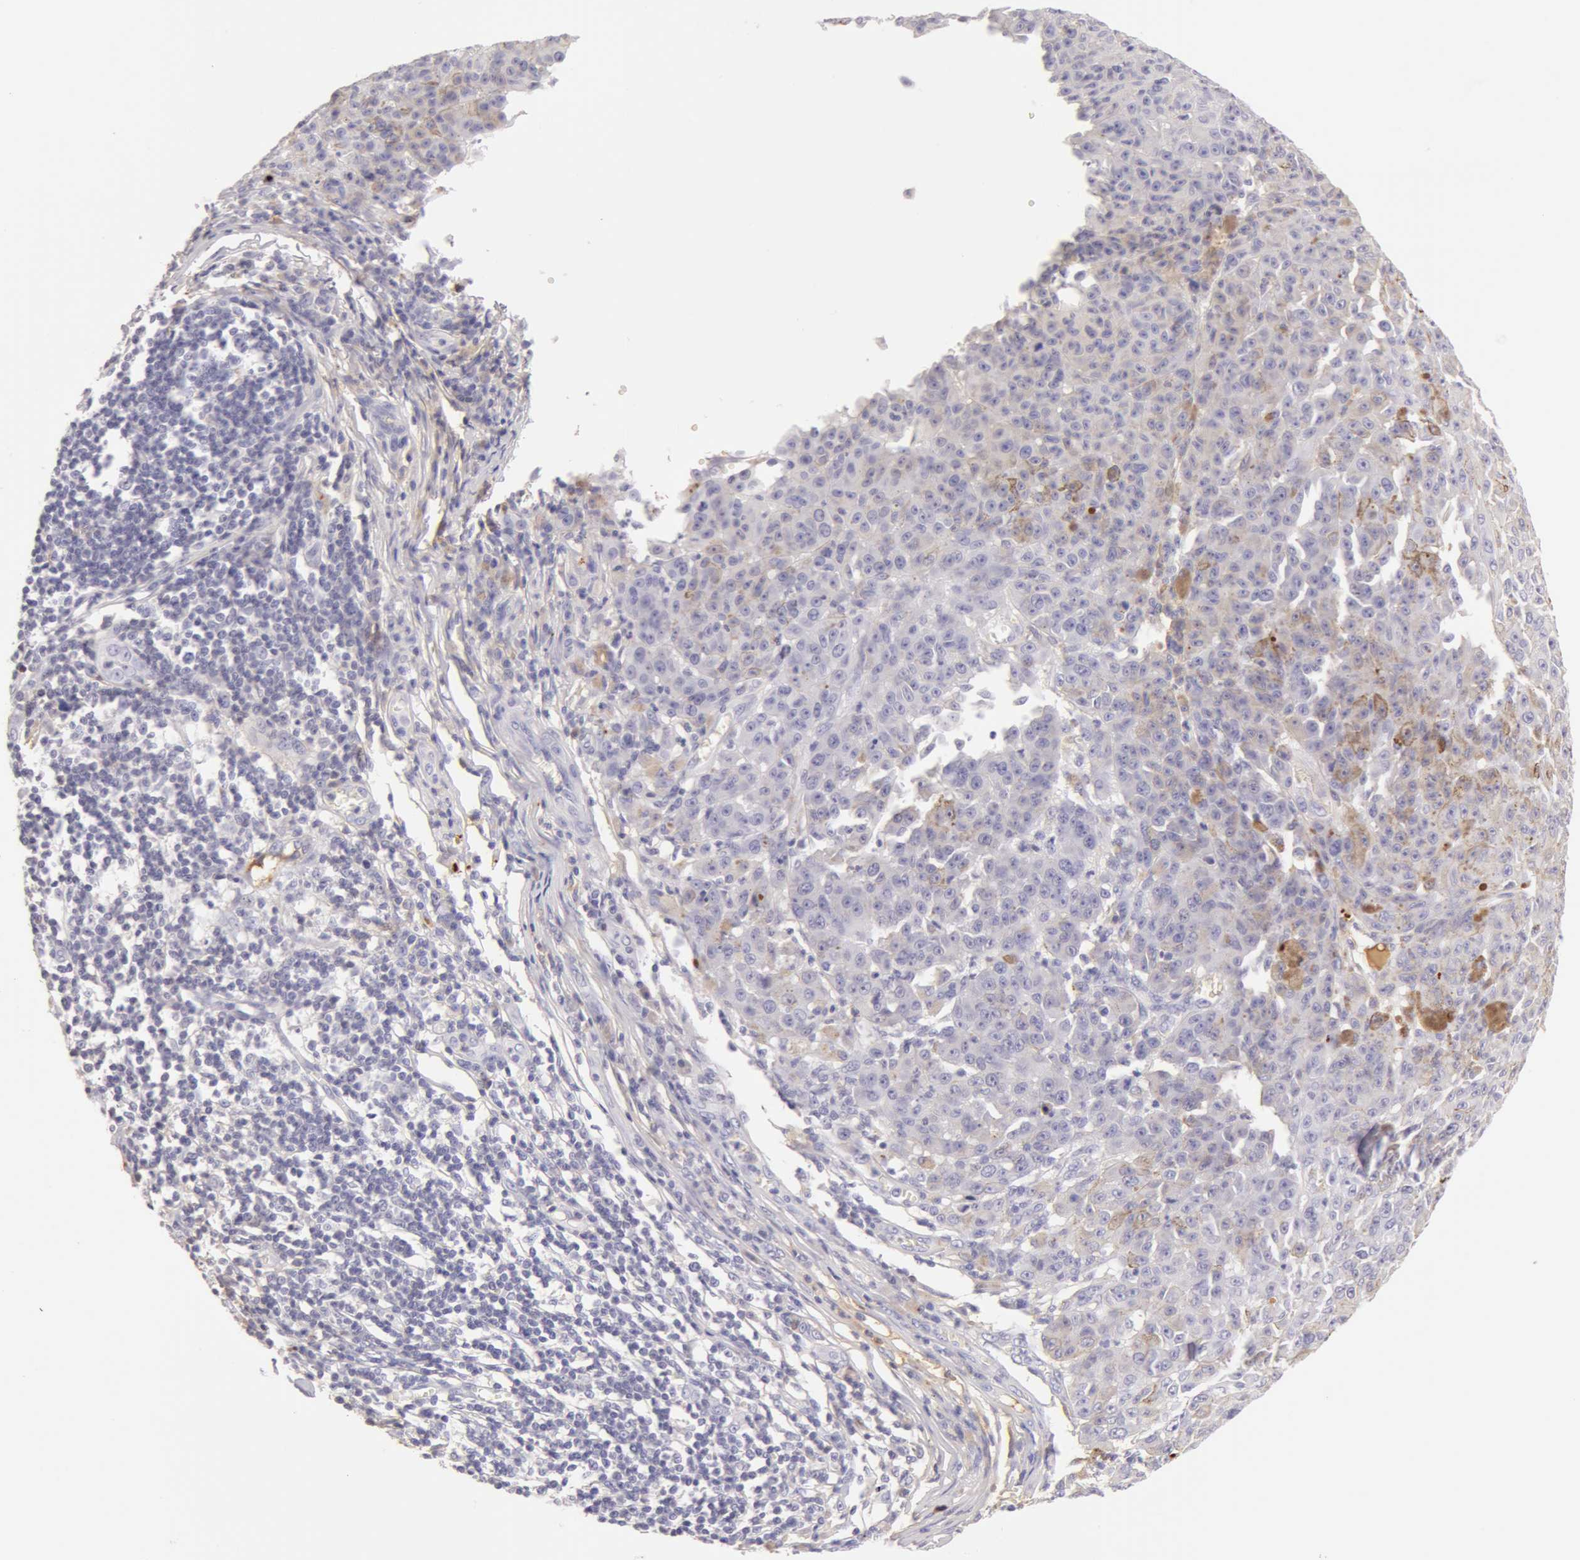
{"staining": {"intensity": "negative", "quantity": "none", "location": "none"}, "tissue": "melanoma", "cell_type": "Tumor cells", "image_type": "cancer", "snomed": [{"axis": "morphology", "description": "Malignant melanoma, NOS"}, {"axis": "topography", "description": "Skin"}], "caption": "Malignant melanoma was stained to show a protein in brown. There is no significant positivity in tumor cells.", "gene": "AHSG", "patient": {"sex": "male", "age": 64}}